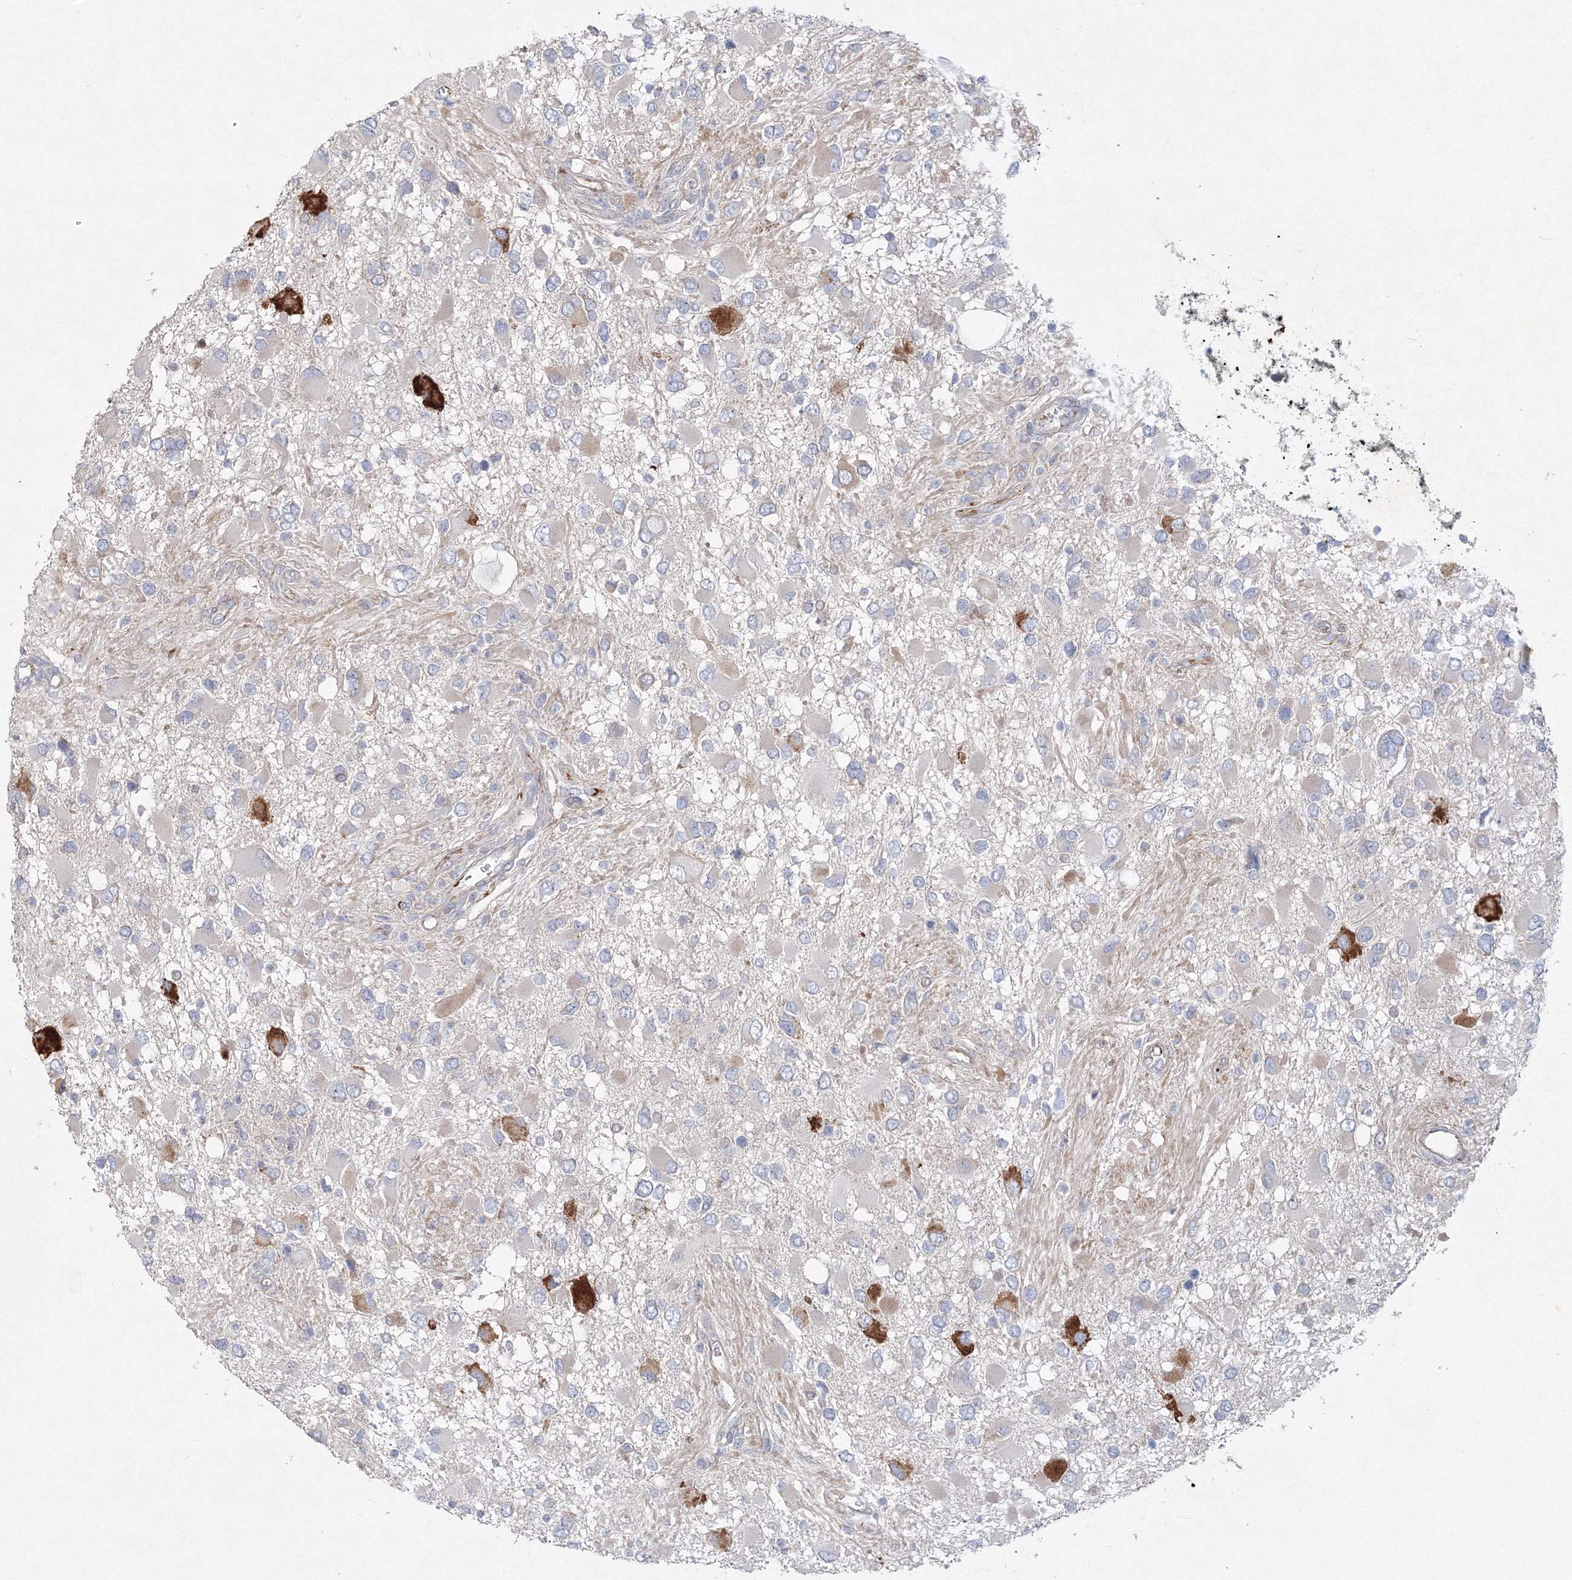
{"staining": {"intensity": "strong", "quantity": "<25%", "location": "cytoplasmic/membranous"}, "tissue": "glioma", "cell_type": "Tumor cells", "image_type": "cancer", "snomed": [{"axis": "morphology", "description": "Glioma, malignant, High grade"}, {"axis": "topography", "description": "Brain"}], "caption": "Protein expression analysis of glioma shows strong cytoplasmic/membranous staining in approximately <25% of tumor cells.", "gene": "WDR49", "patient": {"sex": "male", "age": 53}}